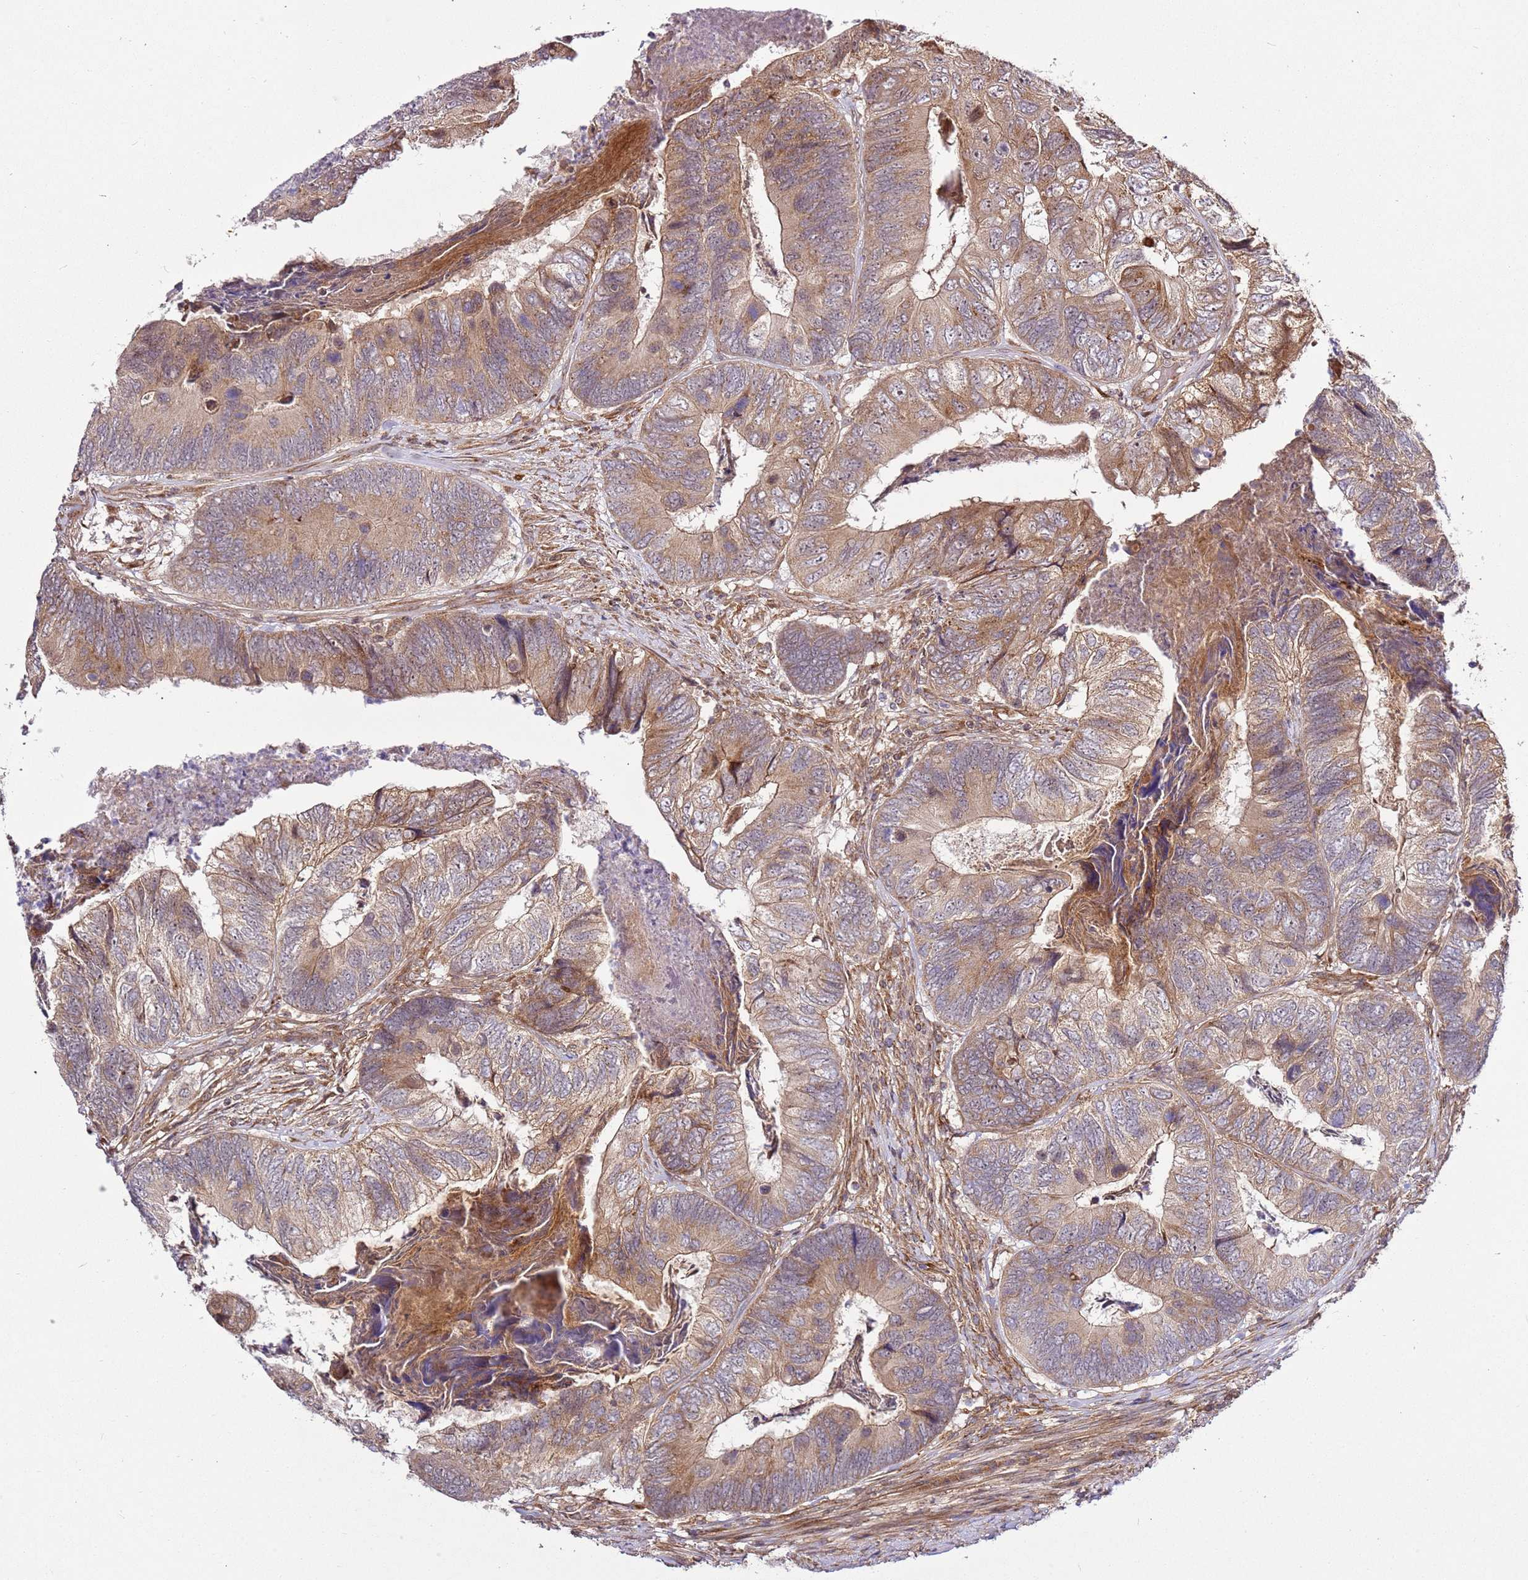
{"staining": {"intensity": "moderate", "quantity": ">75%", "location": "cytoplasmic/membranous"}, "tissue": "colorectal cancer", "cell_type": "Tumor cells", "image_type": "cancer", "snomed": [{"axis": "morphology", "description": "Adenocarcinoma, NOS"}, {"axis": "topography", "description": "Colon"}], "caption": "A brown stain labels moderate cytoplasmic/membranous expression of a protein in adenocarcinoma (colorectal) tumor cells.", "gene": "RASA3", "patient": {"sex": "female", "age": 67}}